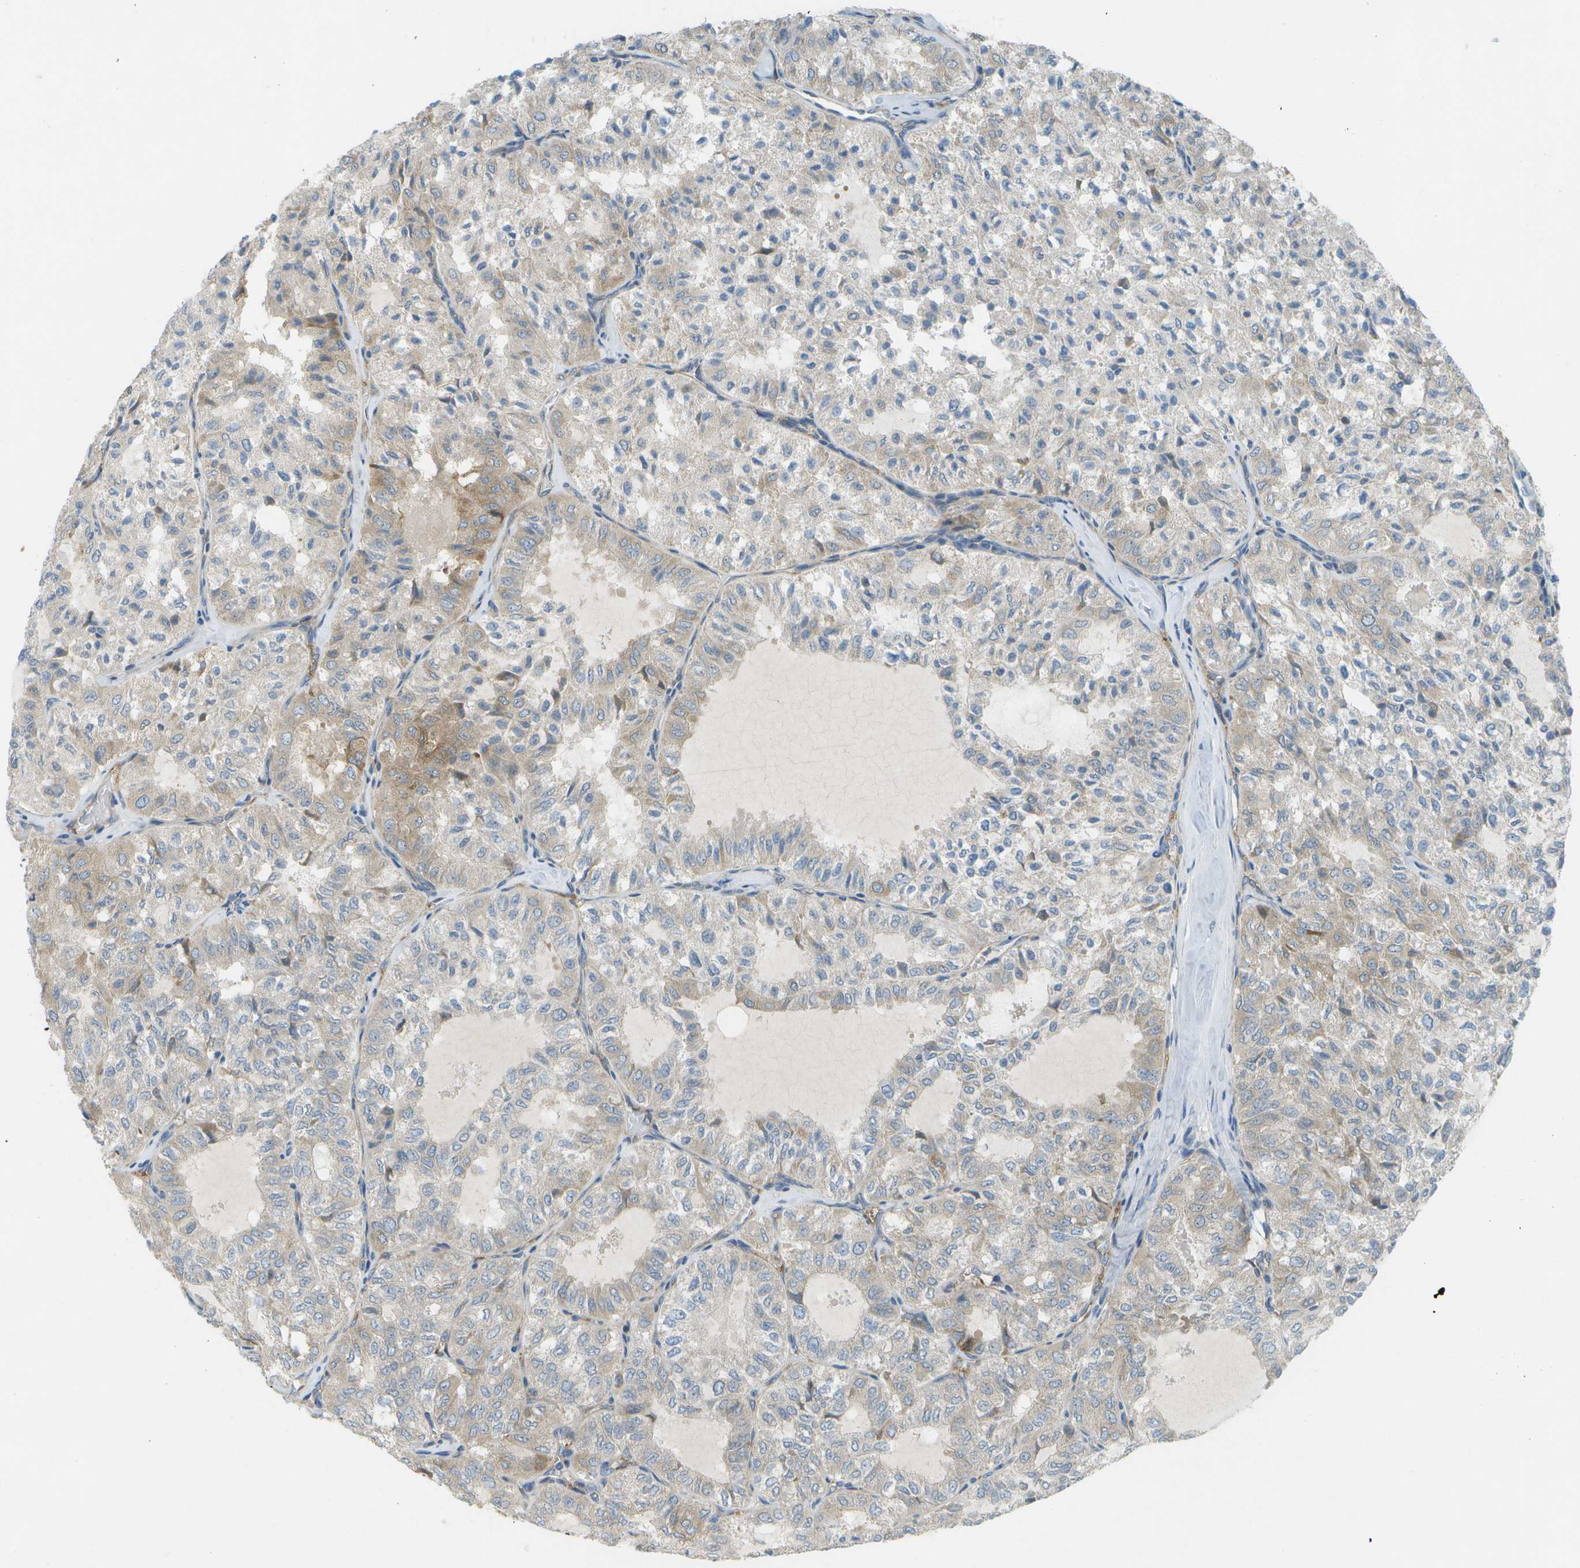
{"staining": {"intensity": "negative", "quantity": "none", "location": "none"}, "tissue": "thyroid cancer", "cell_type": "Tumor cells", "image_type": "cancer", "snomed": [{"axis": "morphology", "description": "Follicular adenoma carcinoma, NOS"}, {"axis": "topography", "description": "Thyroid gland"}], "caption": "IHC of thyroid follicular adenoma carcinoma demonstrates no expression in tumor cells.", "gene": "WNK2", "patient": {"sex": "male", "age": 75}}